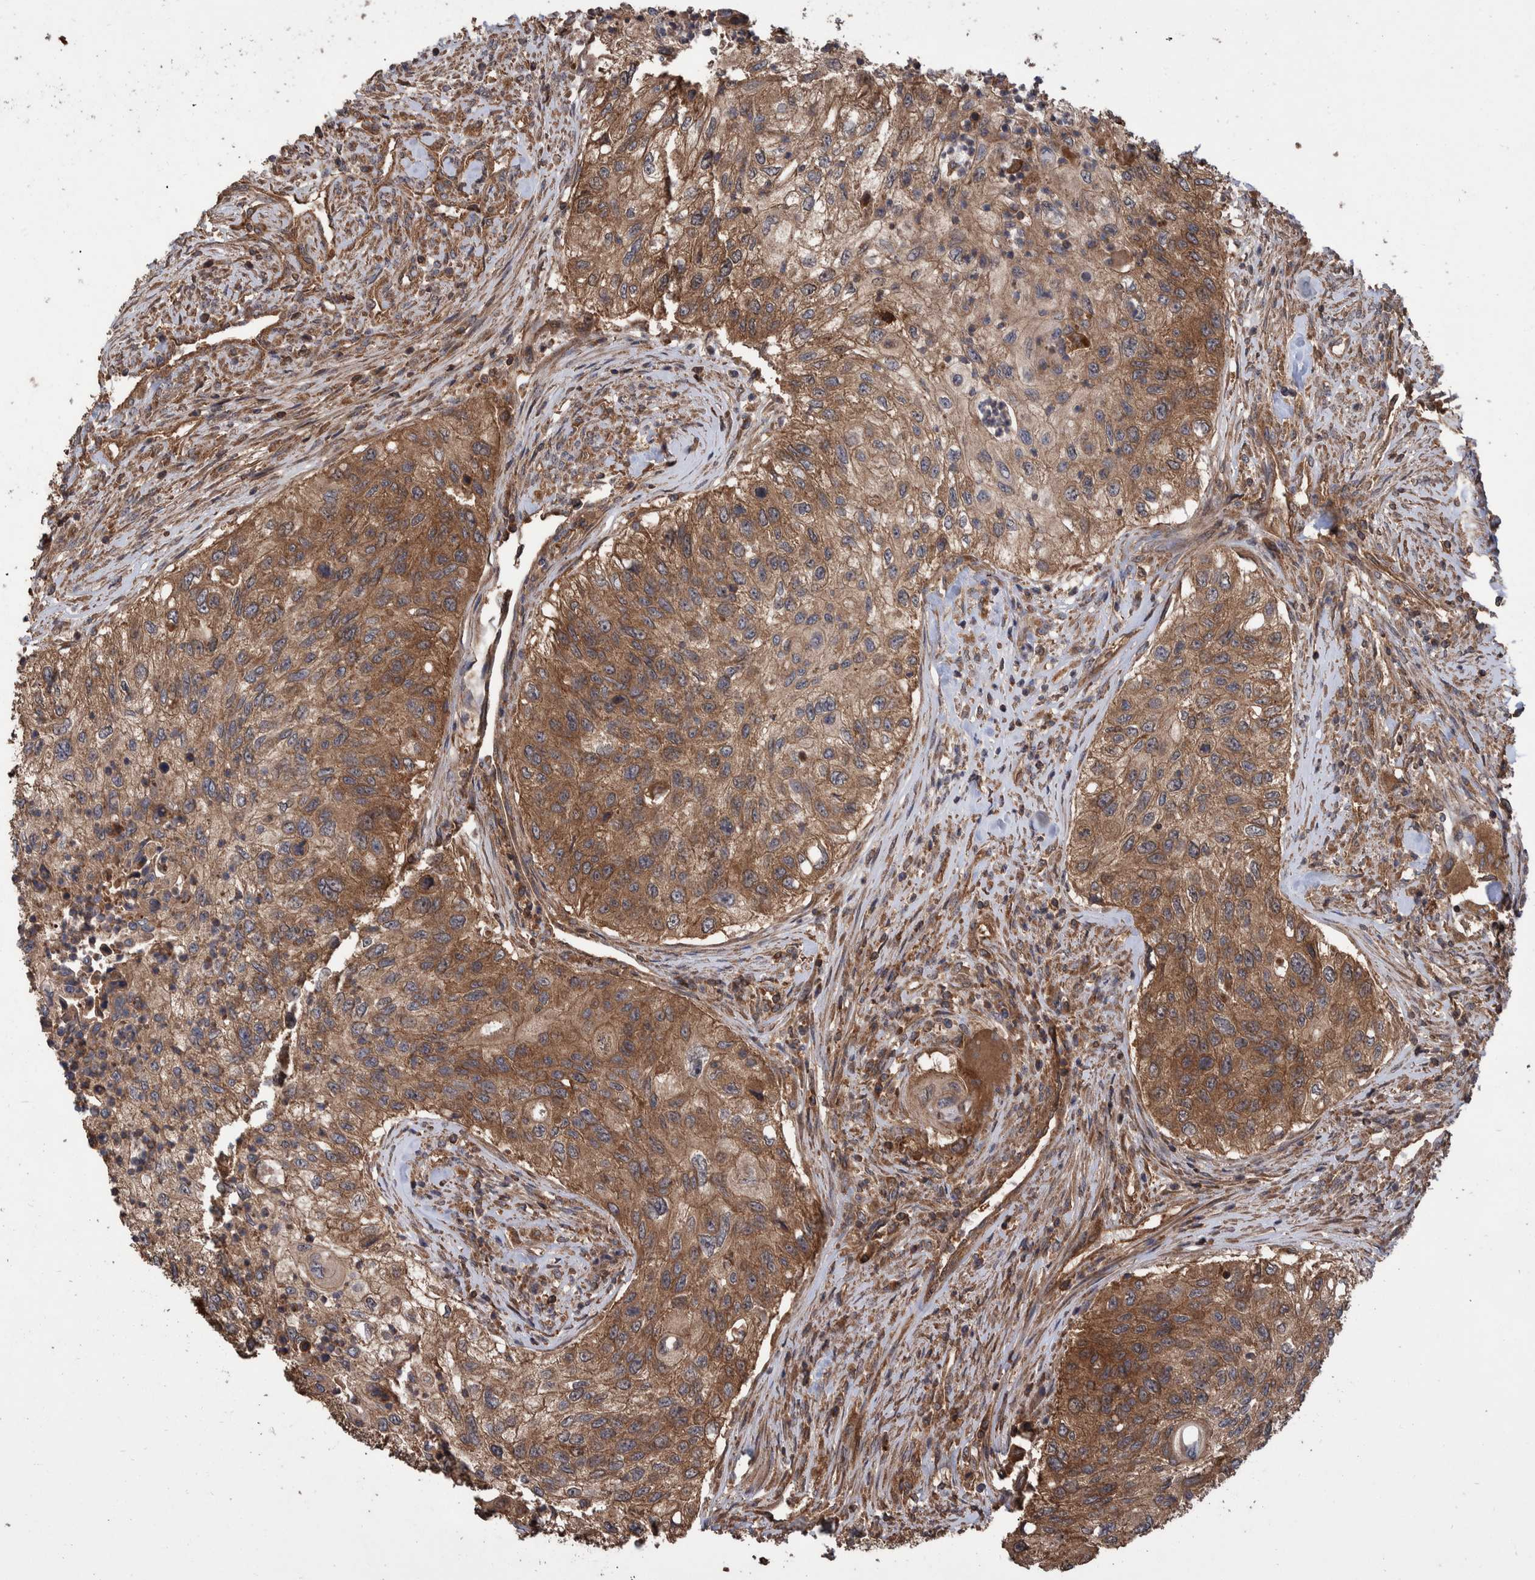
{"staining": {"intensity": "moderate", "quantity": ">75%", "location": "cytoplasmic/membranous"}, "tissue": "urothelial cancer", "cell_type": "Tumor cells", "image_type": "cancer", "snomed": [{"axis": "morphology", "description": "Urothelial carcinoma, High grade"}, {"axis": "topography", "description": "Urinary bladder"}], "caption": "Protein expression by IHC displays moderate cytoplasmic/membranous expression in approximately >75% of tumor cells in urothelial cancer.", "gene": "VBP1", "patient": {"sex": "female", "age": 60}}